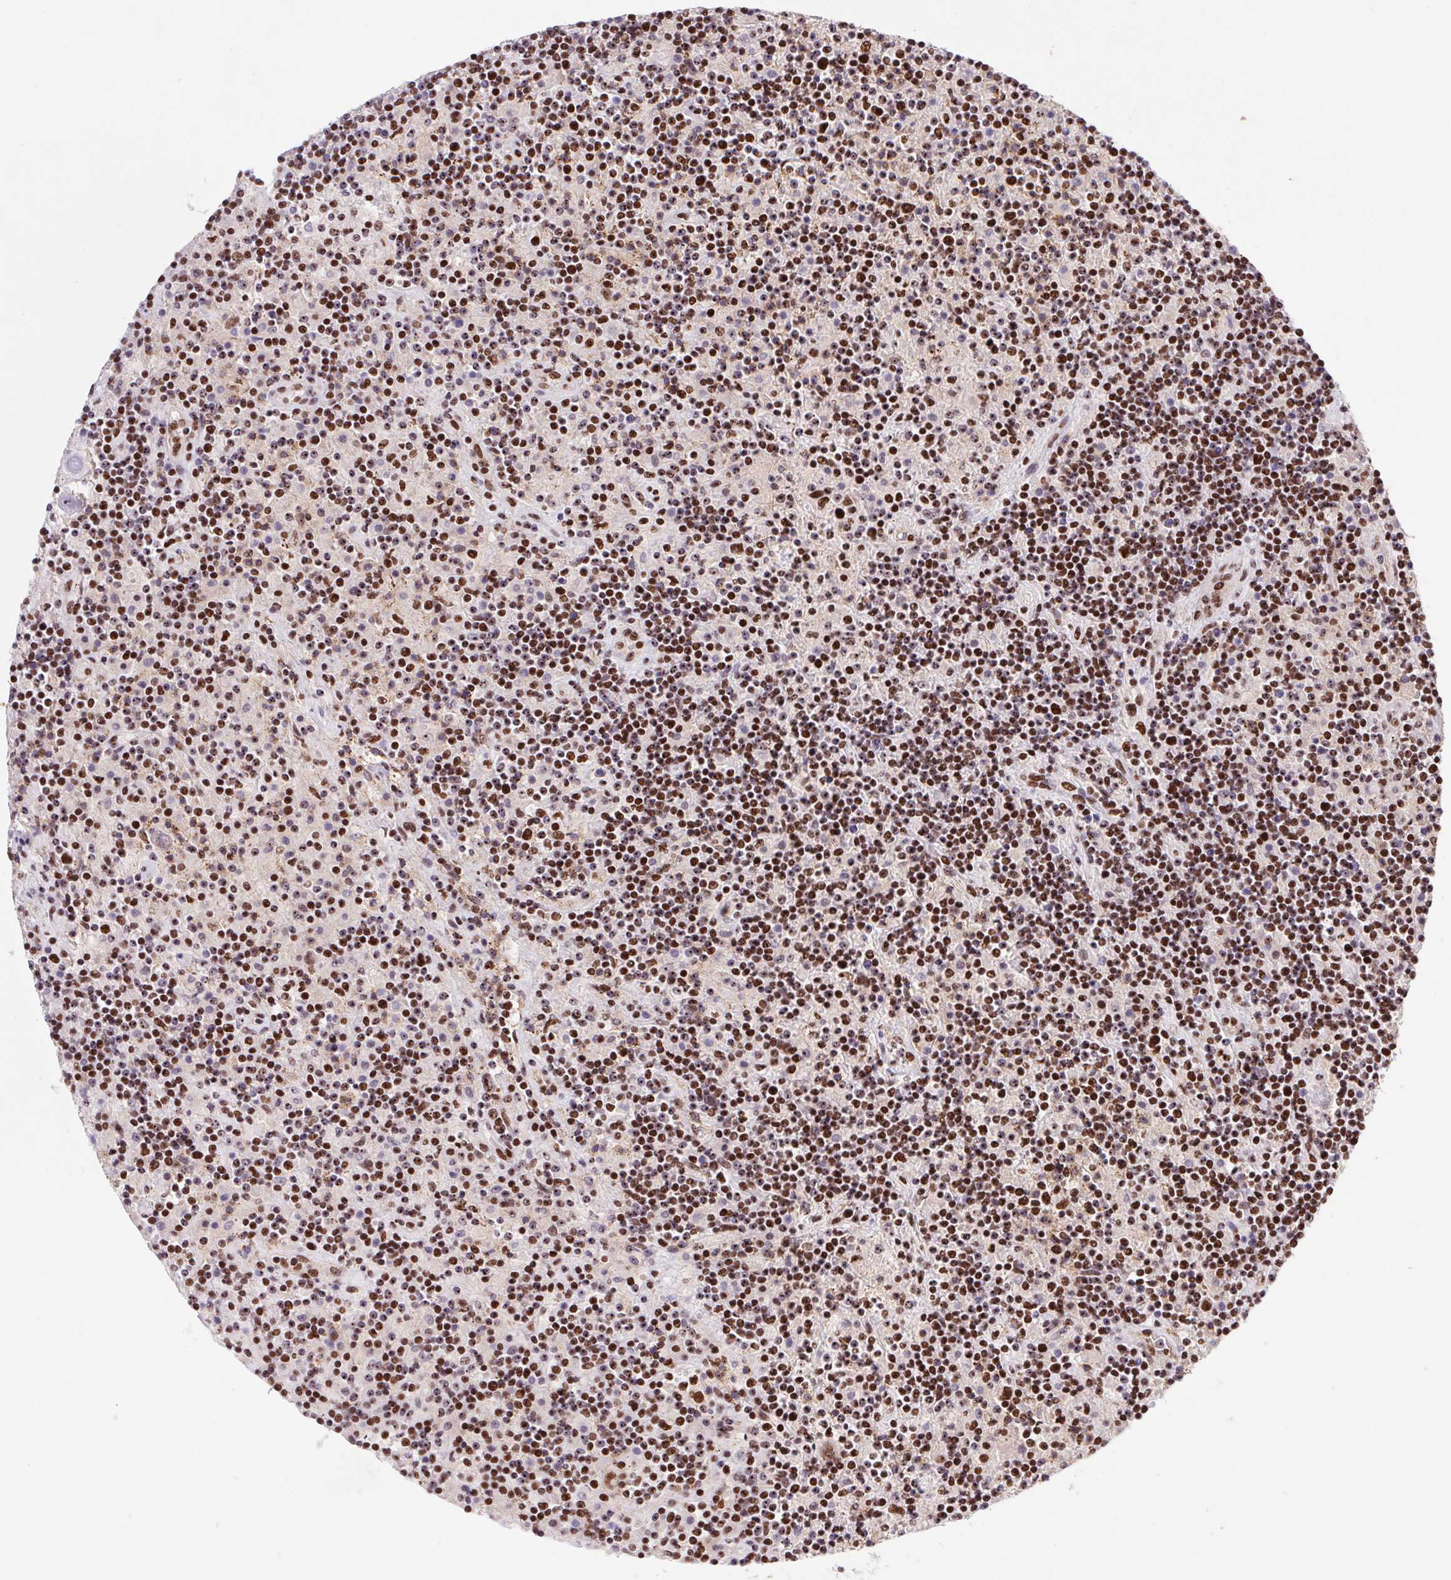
{"staining": {"intensity": "strong", "quantity": ">75%", "location": "nuclear"}, "tissue": "lymphoma", "cell_type": "Tumor cells", "image_type": "cancer", "snomed": [{"axis": "morphology", "description": "Hodgkin's disease, NOS"}, {"axis": "topography", "description": "Lymph node"}], "caption": "Lymphoma stained for a protein demonstrates strong nuclear positivity in tumor cells. (Stains: DAB in brown, nuclei in blue, Microscopy: brightfield microscopy at high magnification).", "gene": "LDLRAD4", "patient": {"sex": "male", "age": 70}}